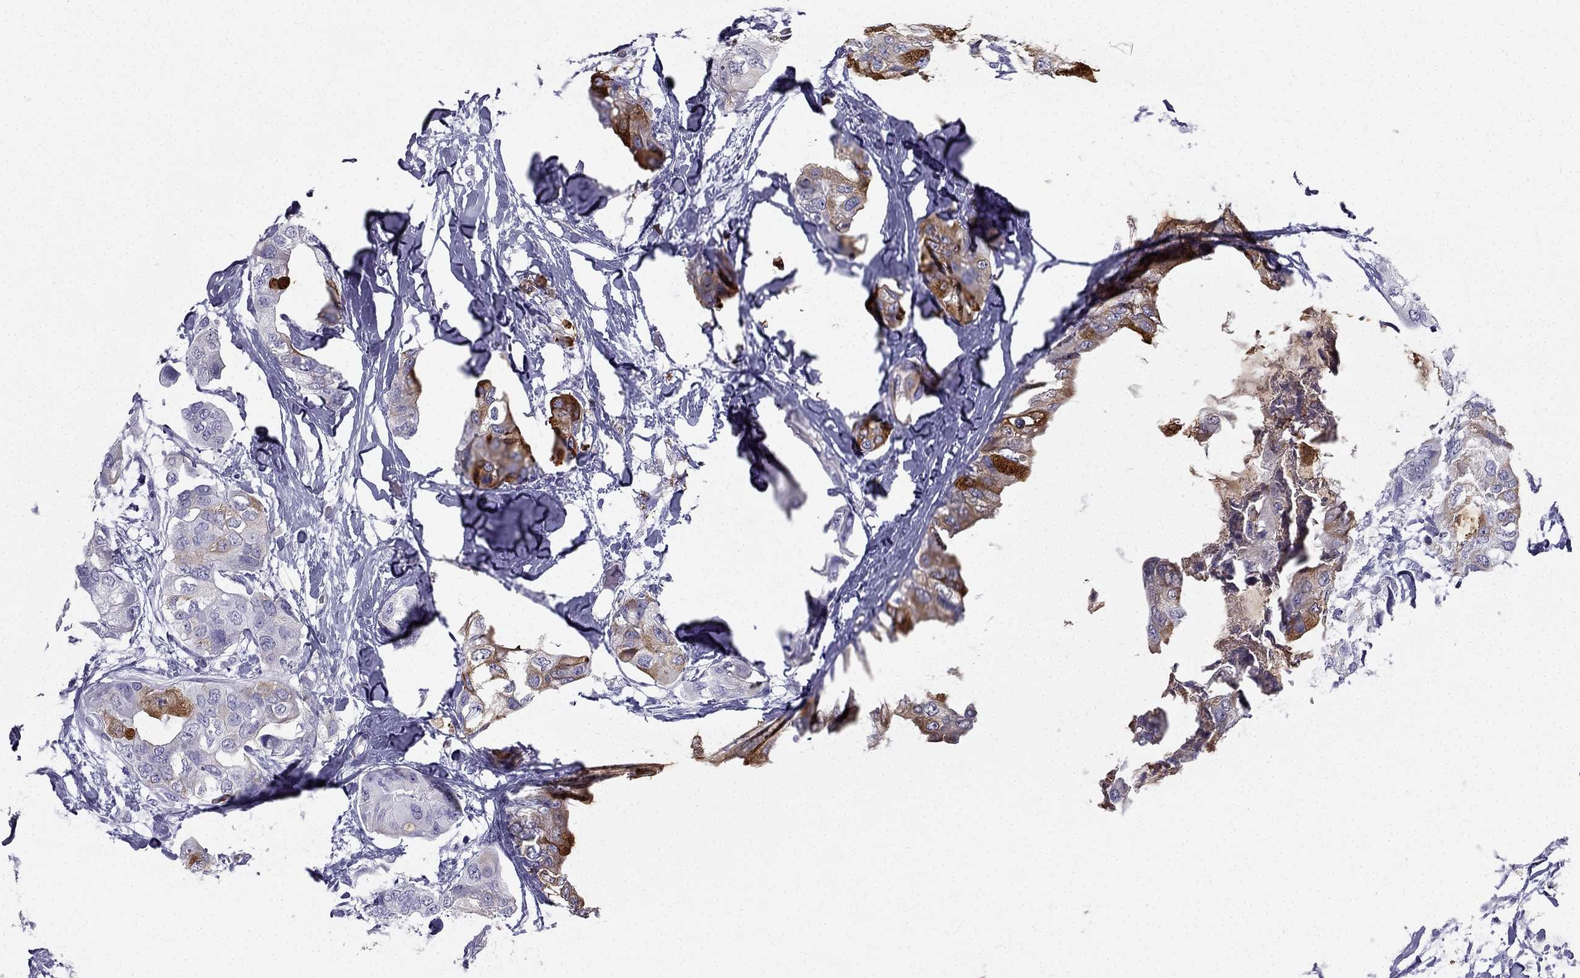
{"staining": {"intensity": "strong", "quantity": "<25%", "location": "cytoplasmic/membranous"}, "tissue": "breast cancer", "cell_type": "Tumor cells", "image_type": "cancer", "snomed": [{"axis": "morphology", "description": "Normal tissue, NOS"}, {"axis": "morphology", "description": "Duct carcinoma"}, {"axis": "topography", "description": "Breast"}], "caption": "Immunohistochemical staining of intraductal carcinoma (breast) displays medium levels of strong cytoplasmic/membranous protein positivity in approximately <25% of tumor cells. (Stains: DAB in brown, nuclei in blue, Microscopy: brightfield microscopy at high magnification).", "gene": "TFF3", "patient": {"sex": "female", "age": 40}}